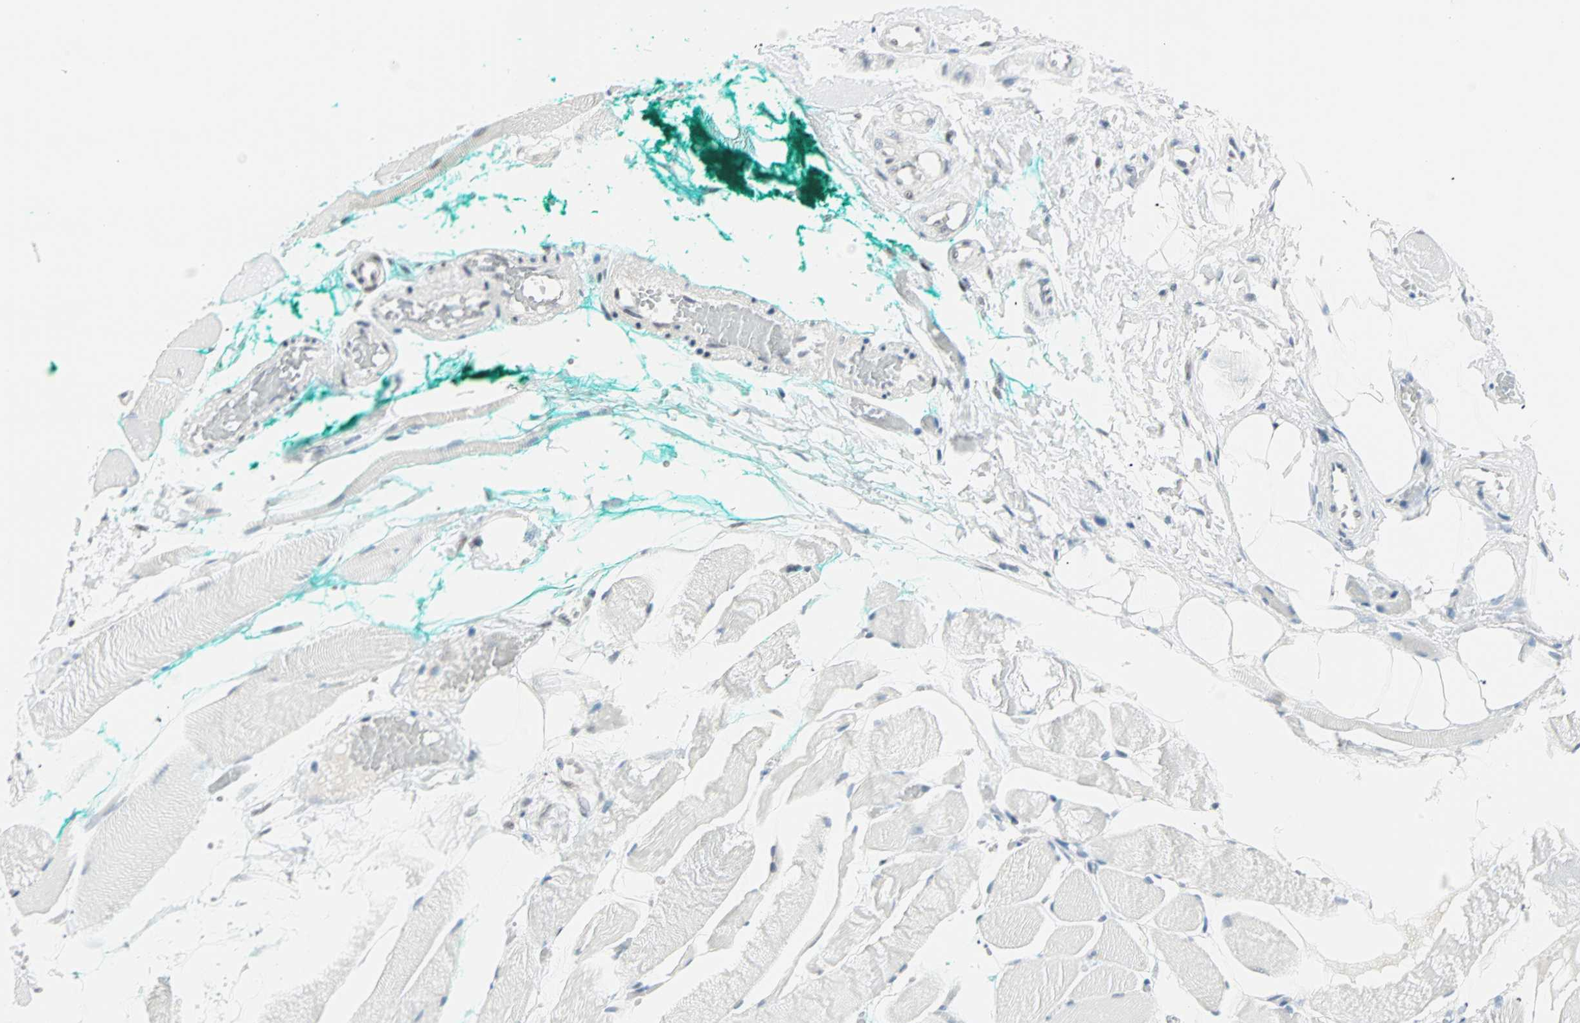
{"staining": {"intensity": "weak", "quantity": "<25%", "location": "nuclear"}, "tissue": "skeletal muscle", "cell_type": "Myocytes", "image_type": "normal", "snomed": [{"axis": "morphology", "description": "Normal tissue, NOS"}, {"axis": "topography", "description": "Skeletal muscle"}, {"axis": "topography", "description": "Peripheral nerve tissue"}], "caption": "Immunohistochemistry (IHC) of unremarkable skeletal muscle demonstrates no staining in myocytes.", "gene": "PKNOX1", "patient": {"sex": "female", "age": 84}}